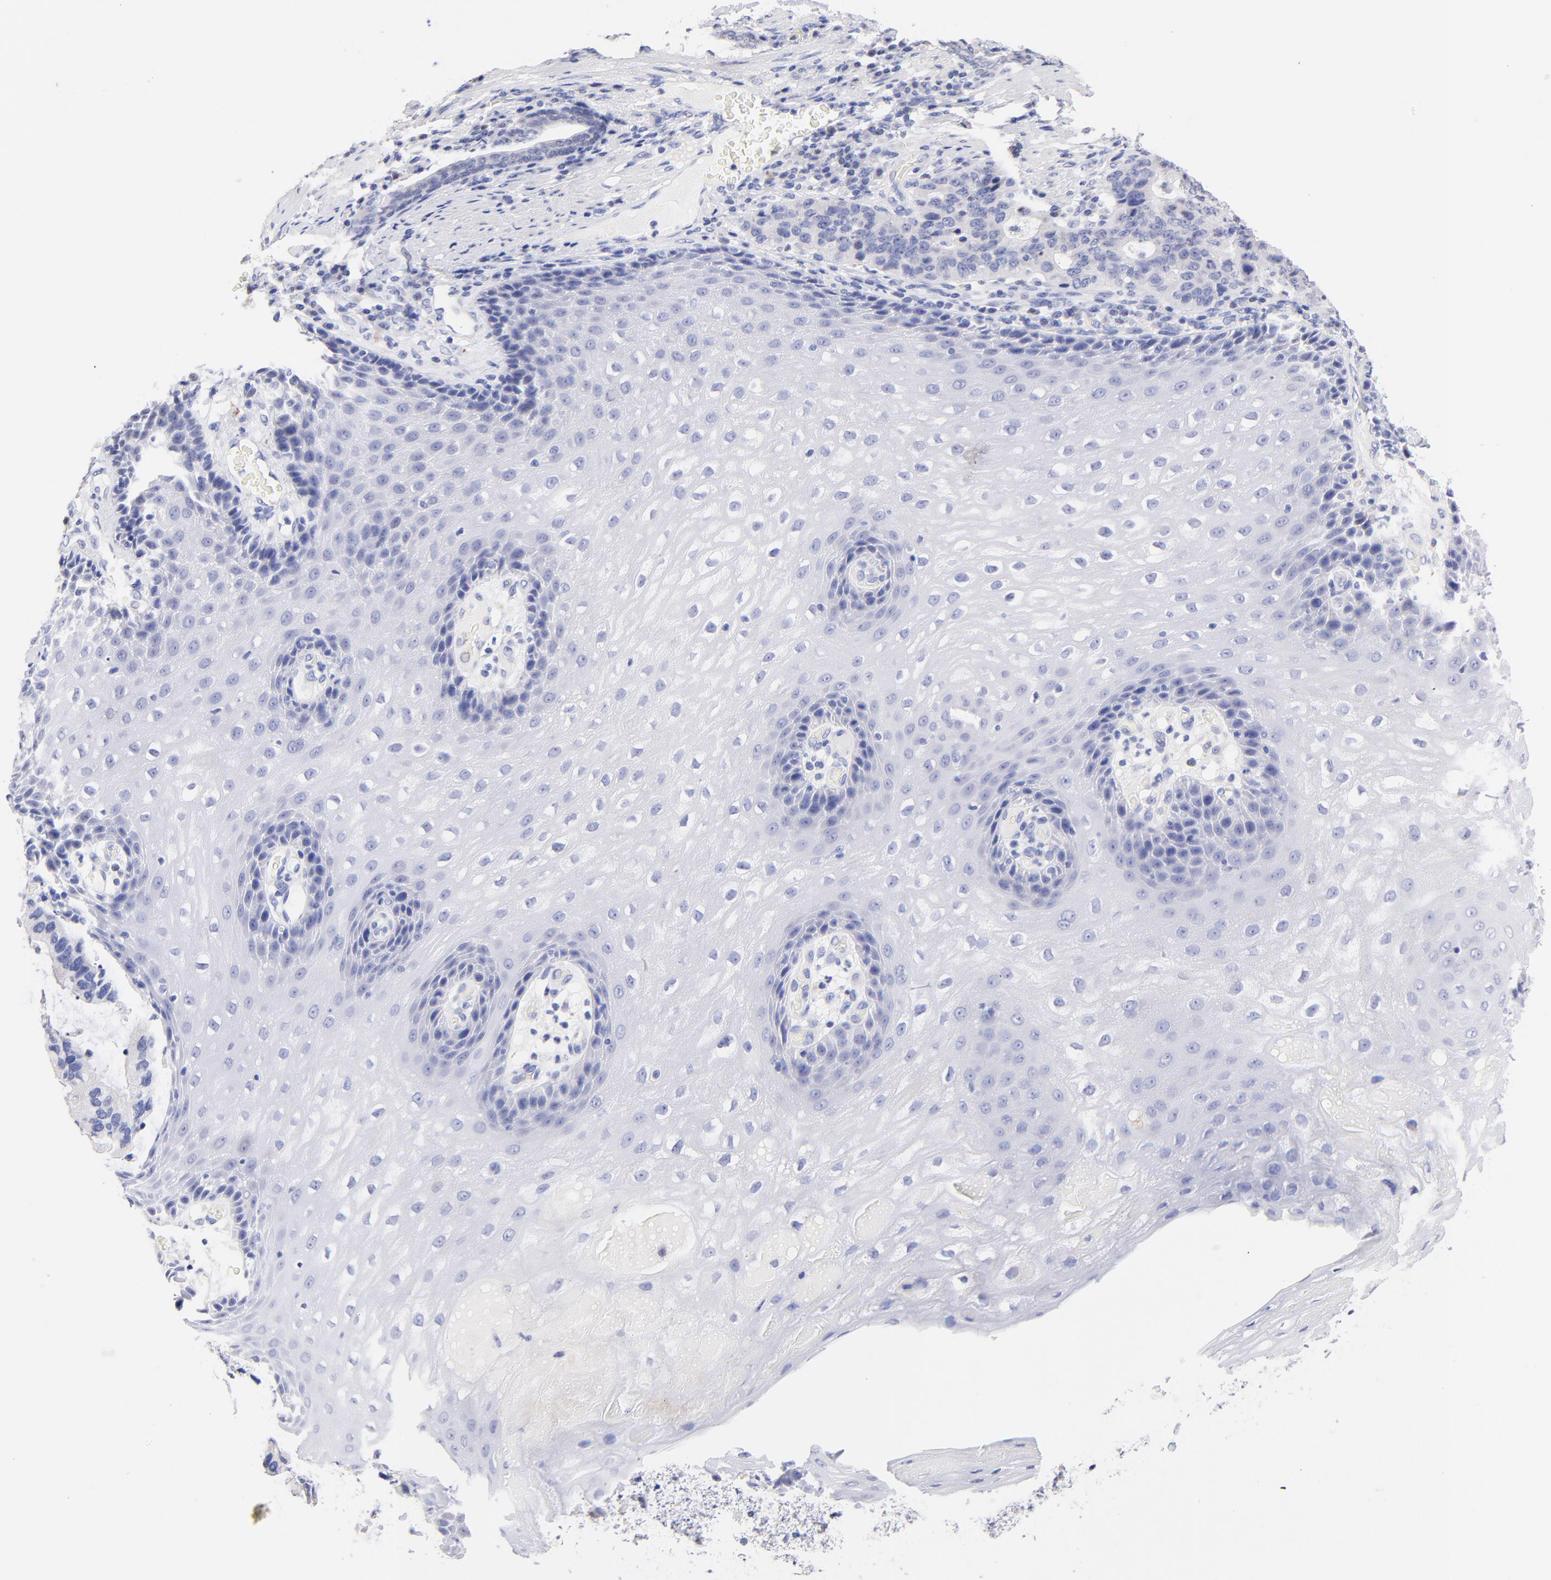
{"staining": {"intensity": "negative", "quantity": "none", "location": "none"}, "tissue": "stomach cancer", "cell_type": "Tumor cells", "image_type": "cancer", "snomed": [{"axis": "morphology", "description": "Adenocarcinoma, NOS"}, {"axis": "topography", "description": "Esophagus"}, {"axis": "topography", "description": "Stomach"}], "caption": "The image reveals no significant expression in tumor cells of stomach cancer.", "gene": "CFAP57", "patient": {"sex": "male", "age": 74}}